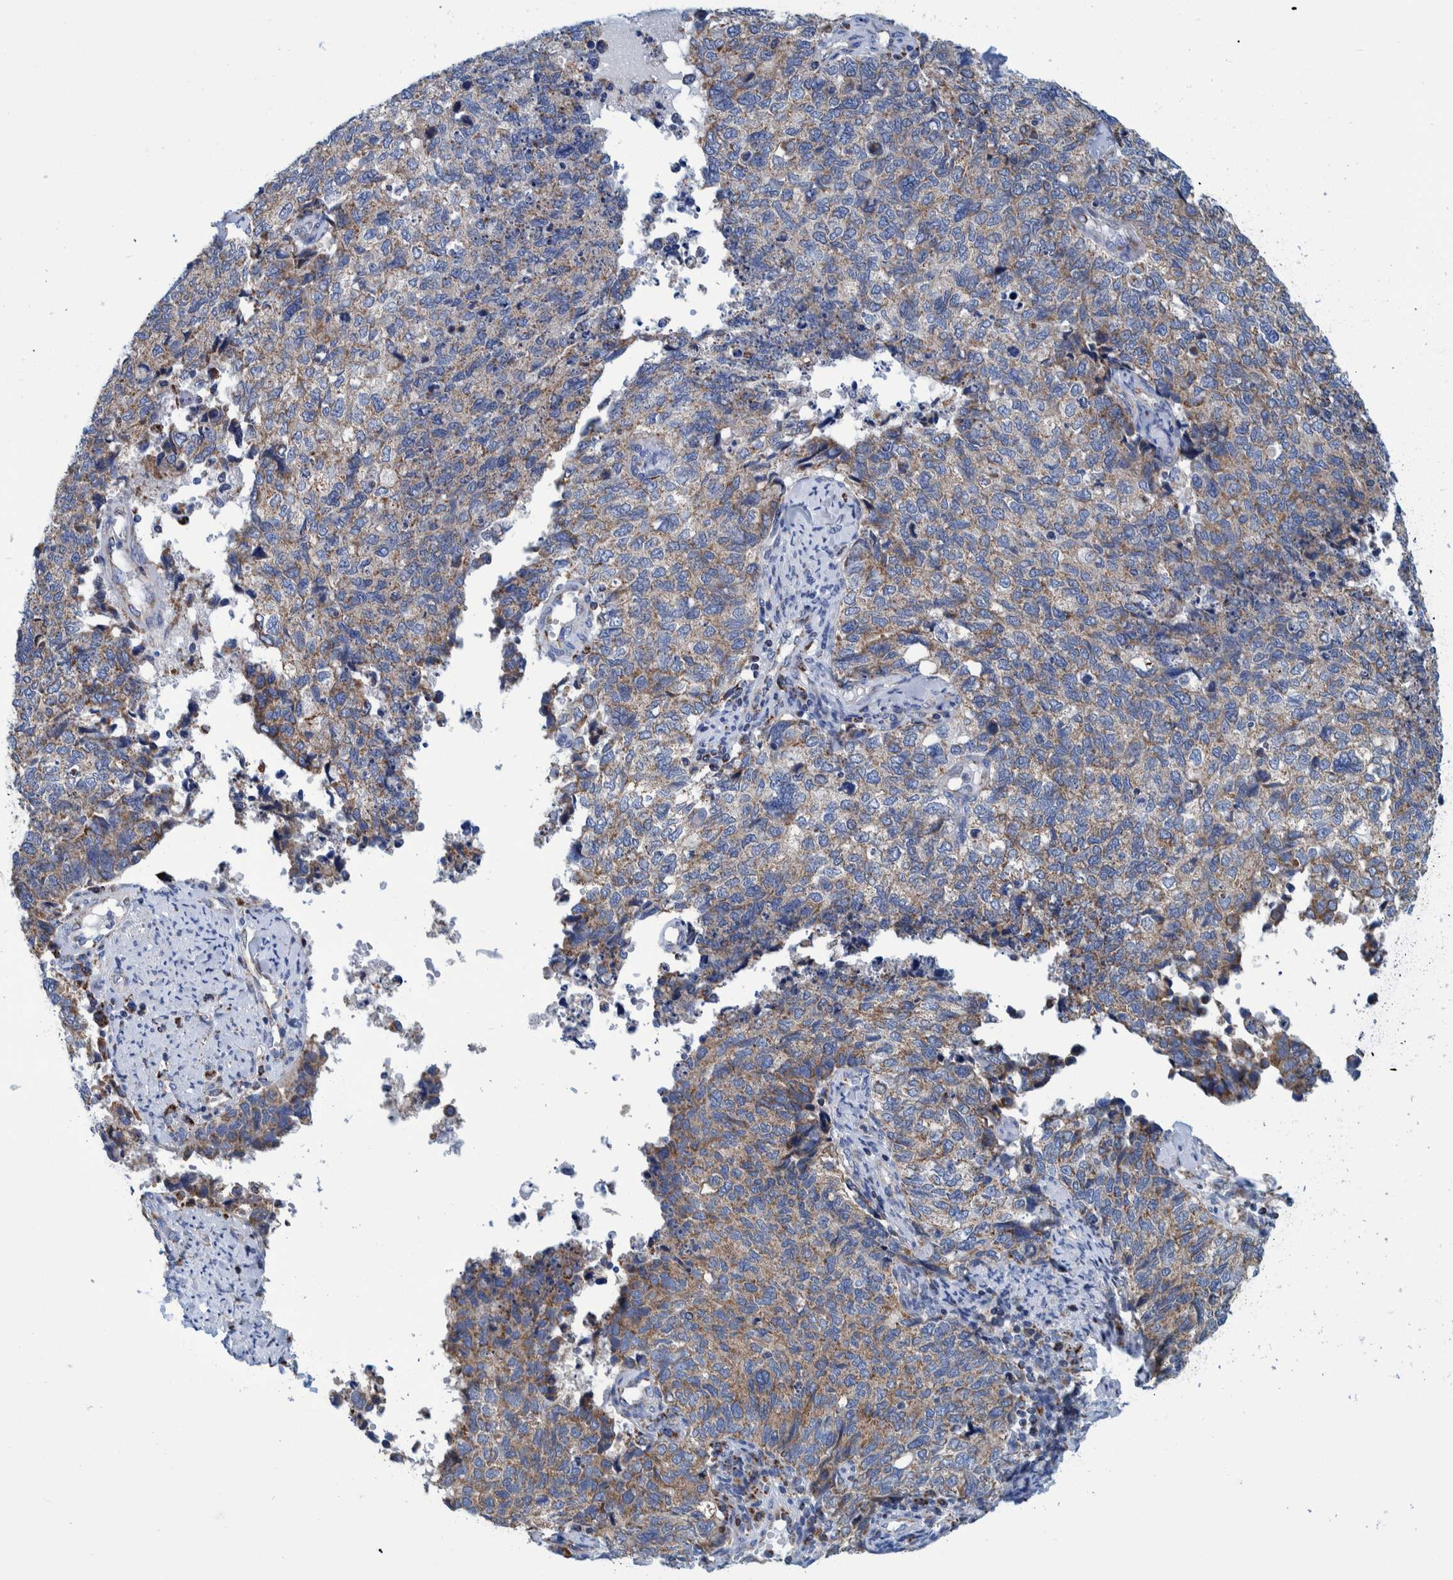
{"staining": {"intensity": "moderate", "quantity": "<25%", "location": "cytoplasmic/membranous"}, "tissue": "cervical cancer", "cell_type": "Tumor cells", "image_type": "cancer", "snomed": [{"axis": "morphology", "description": "Squamous cell carcinoma, NOS"}, {"axis": "topography", "description": "Cervix"}], "caption": "Immunohistochemistry (DAB) staining of cervical cancer demonstrates moderate cytoplasmic/membranous protein expression in approximately <25% of tumor cells.", "gene": "BZW2", "patient": {"sex": "female", "age": 63}}